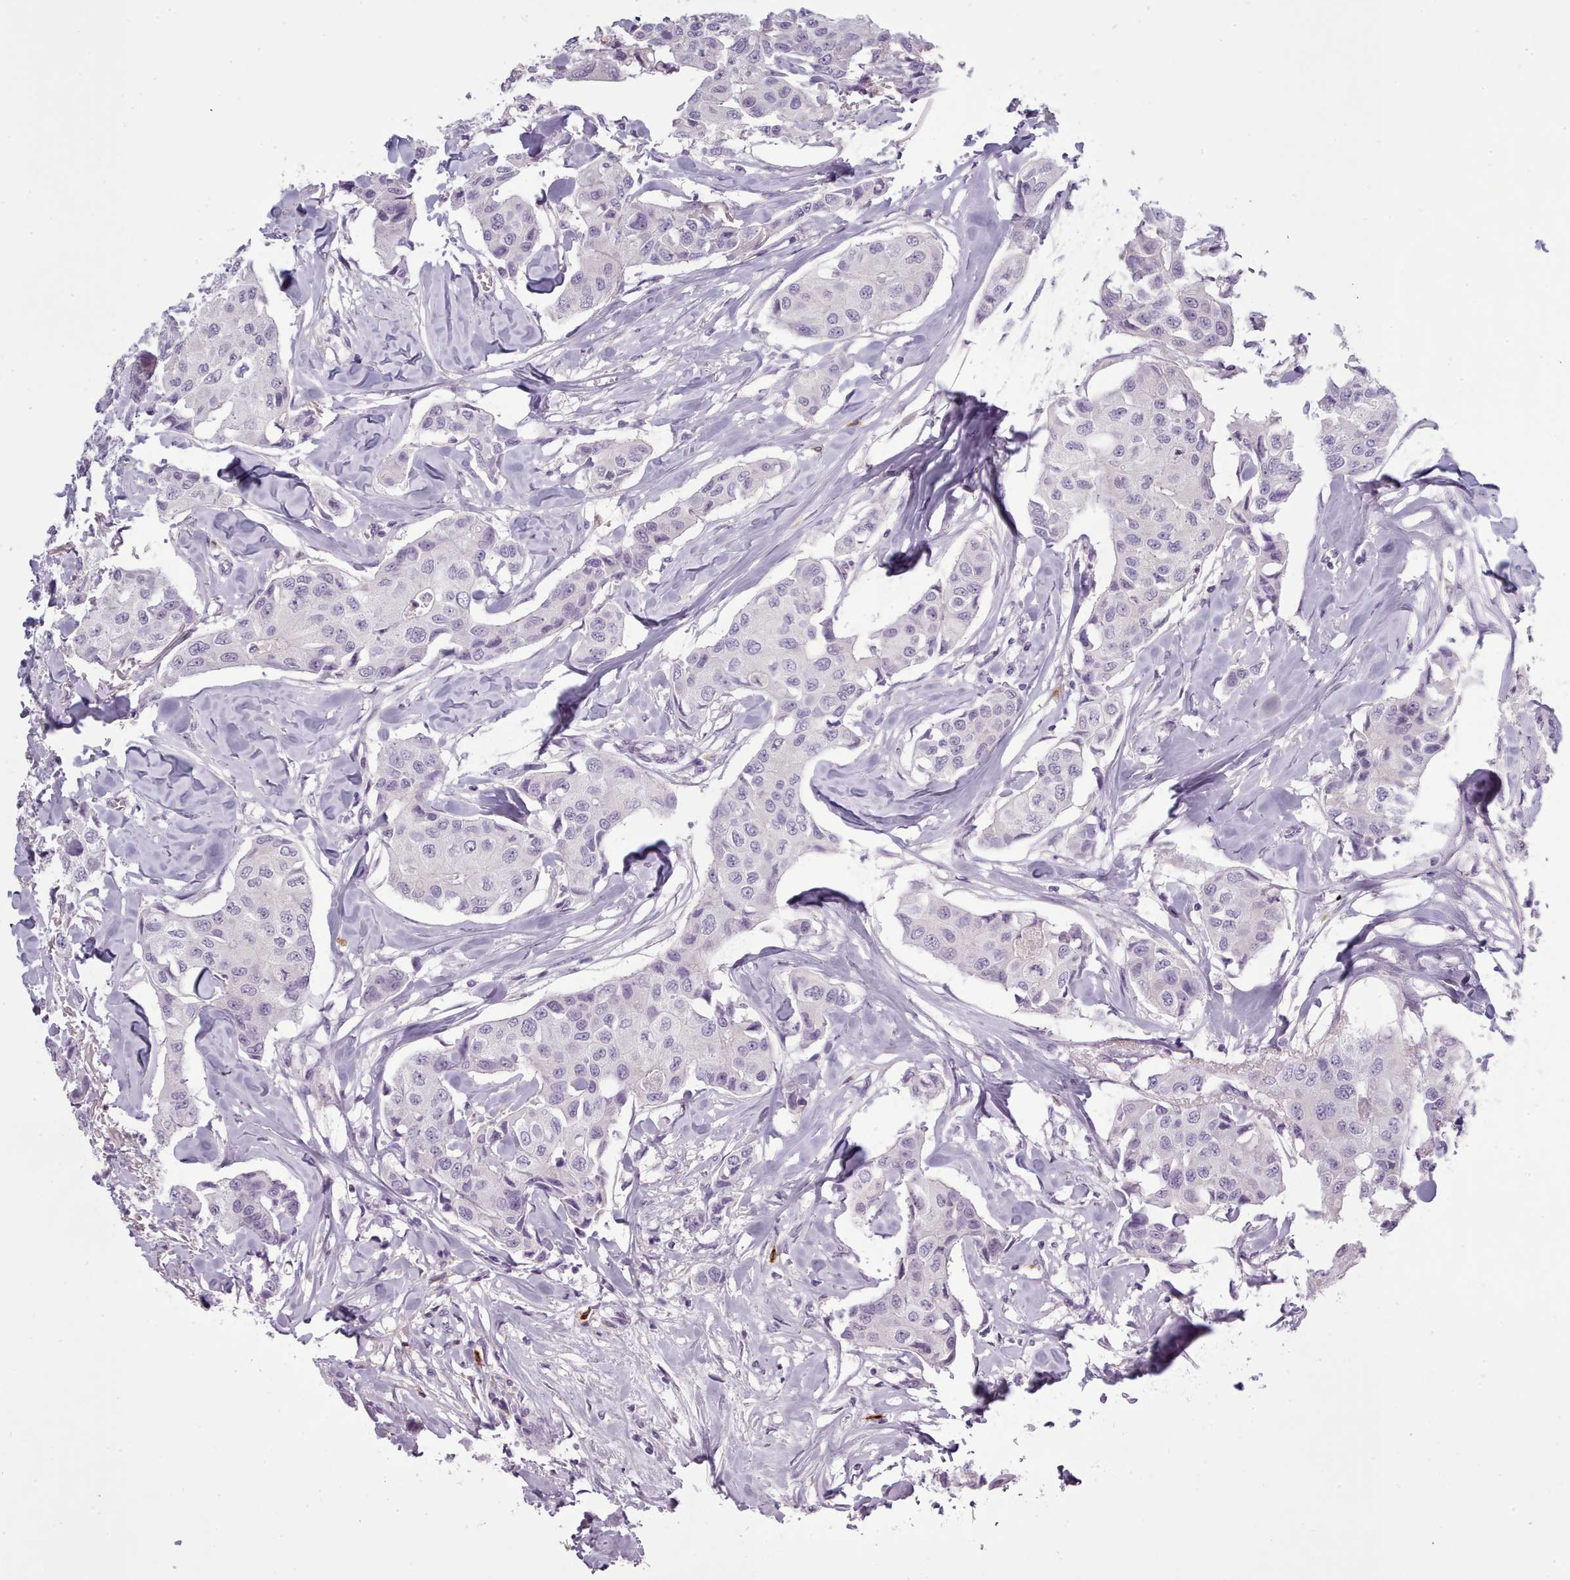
{"staining": {"intensity": "negative", "quantity": "none", "location": "none"}, "tissue": "breast cancer", "cell_type": "Tumor cells", "image_type": "cancer", "snomed": [{"axis": "morphology", "description": "Duct carcinoma"}, {"axis": "topography", "description": "Breast"}], "caption": "DAB (3,3'-diaminobenzidine) immunohistochemical staining of breast cancer exhibits no significant positivity in tumor cells.", "gene": "NDST2", "patient": {"sex": "female", "age": 80}}